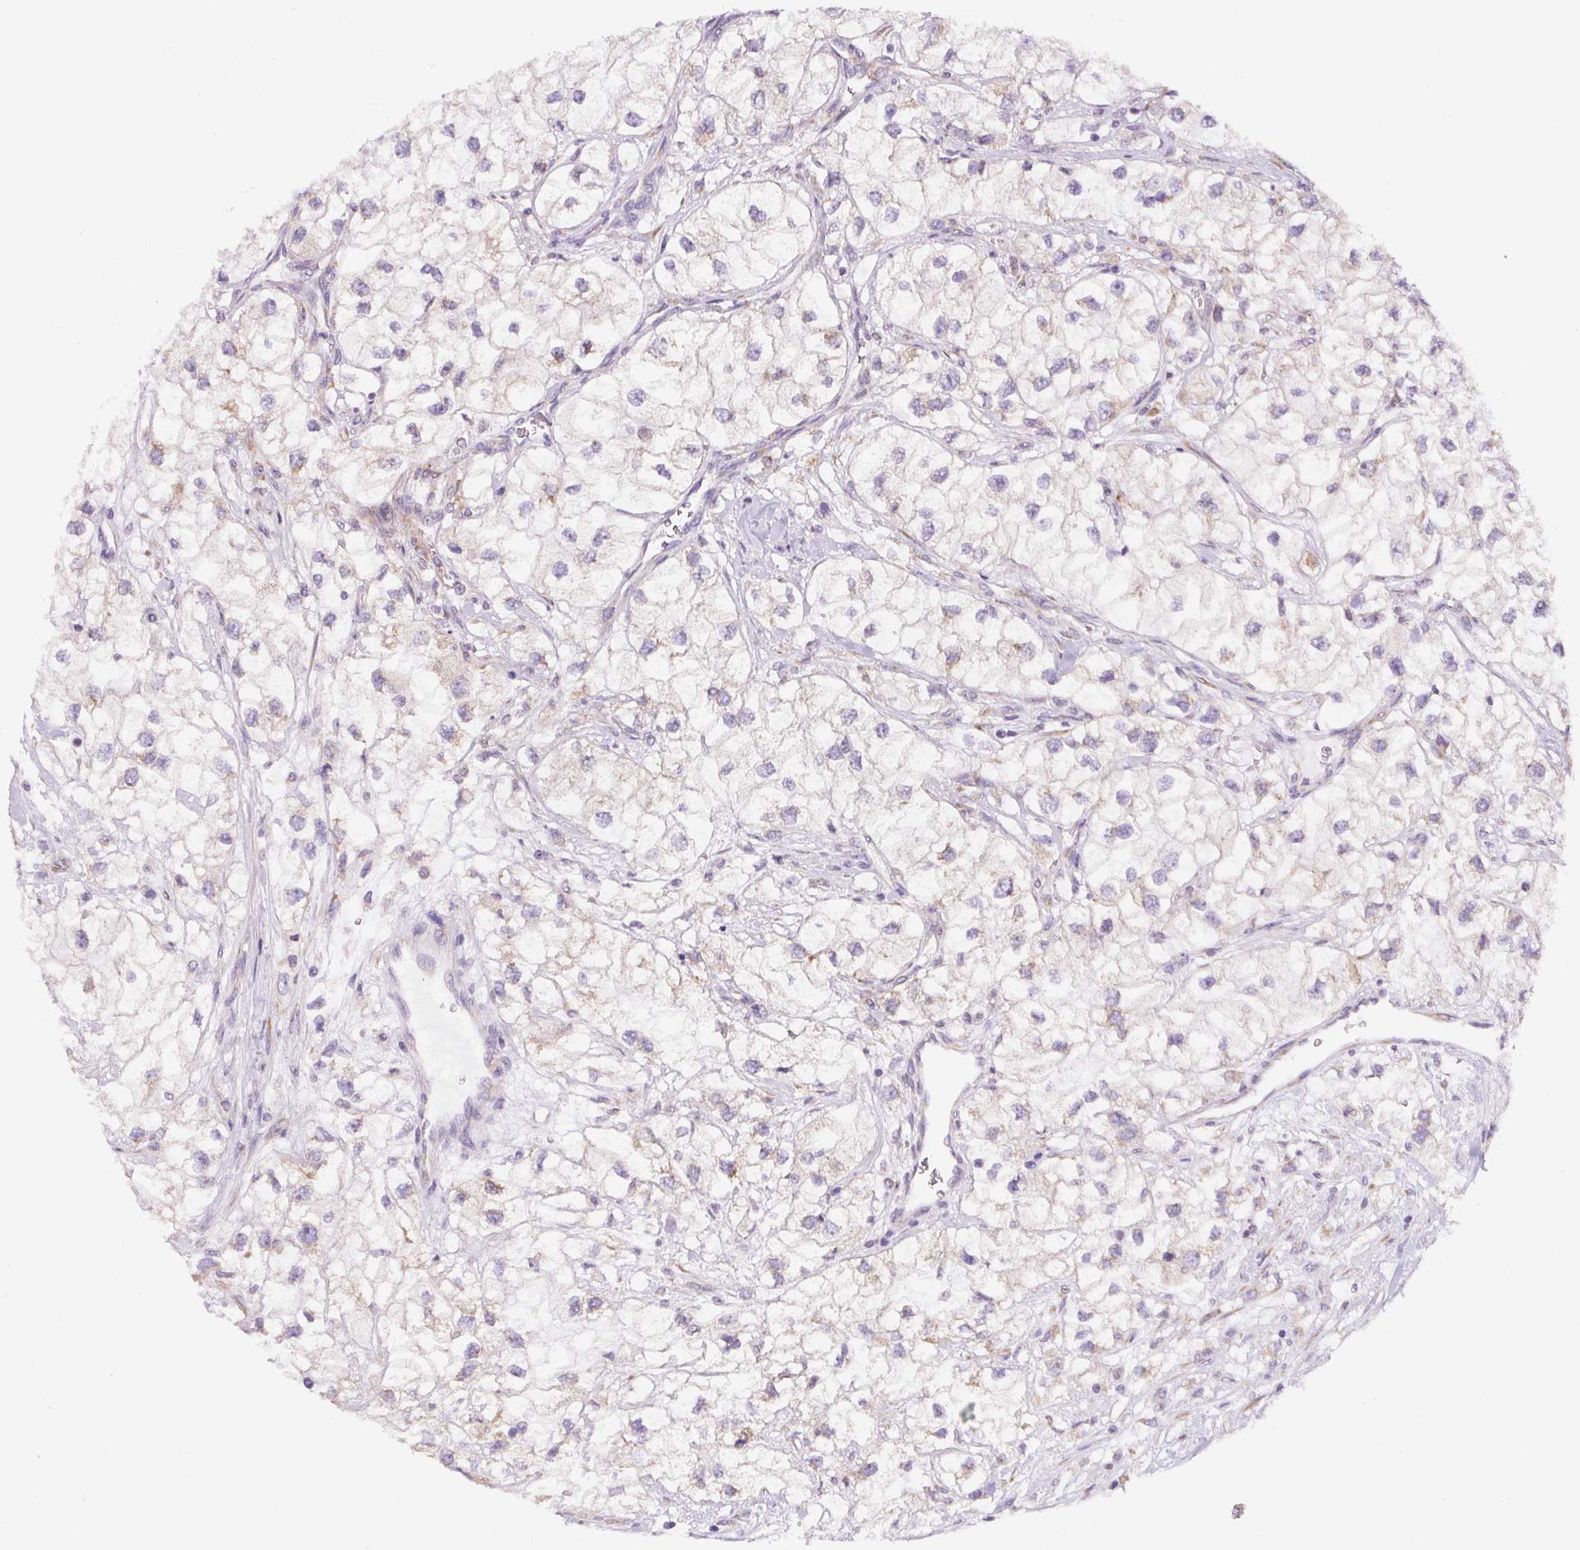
{"staining": {"intensity": "weak", "quantity": "<25%", "location": "cytoplasmic/membranous"}, "tissue": "renal cancer", "cell_type": "Tumor cells", "image_type": "cancer", "snomed": [{"axis": "morphology", "description": "Adenocarcinoma, NOS"}, {"axis": "topography", "description": "Kidney"}], "caption": "An immunohistochemistry (IHC) image of adenocarcinoma (renal) is shown. There is no staining in tumor cells of adenocarcinoma (renal).", "gene": "DDOST", "patient": {"sex": "male", "age": 59}}